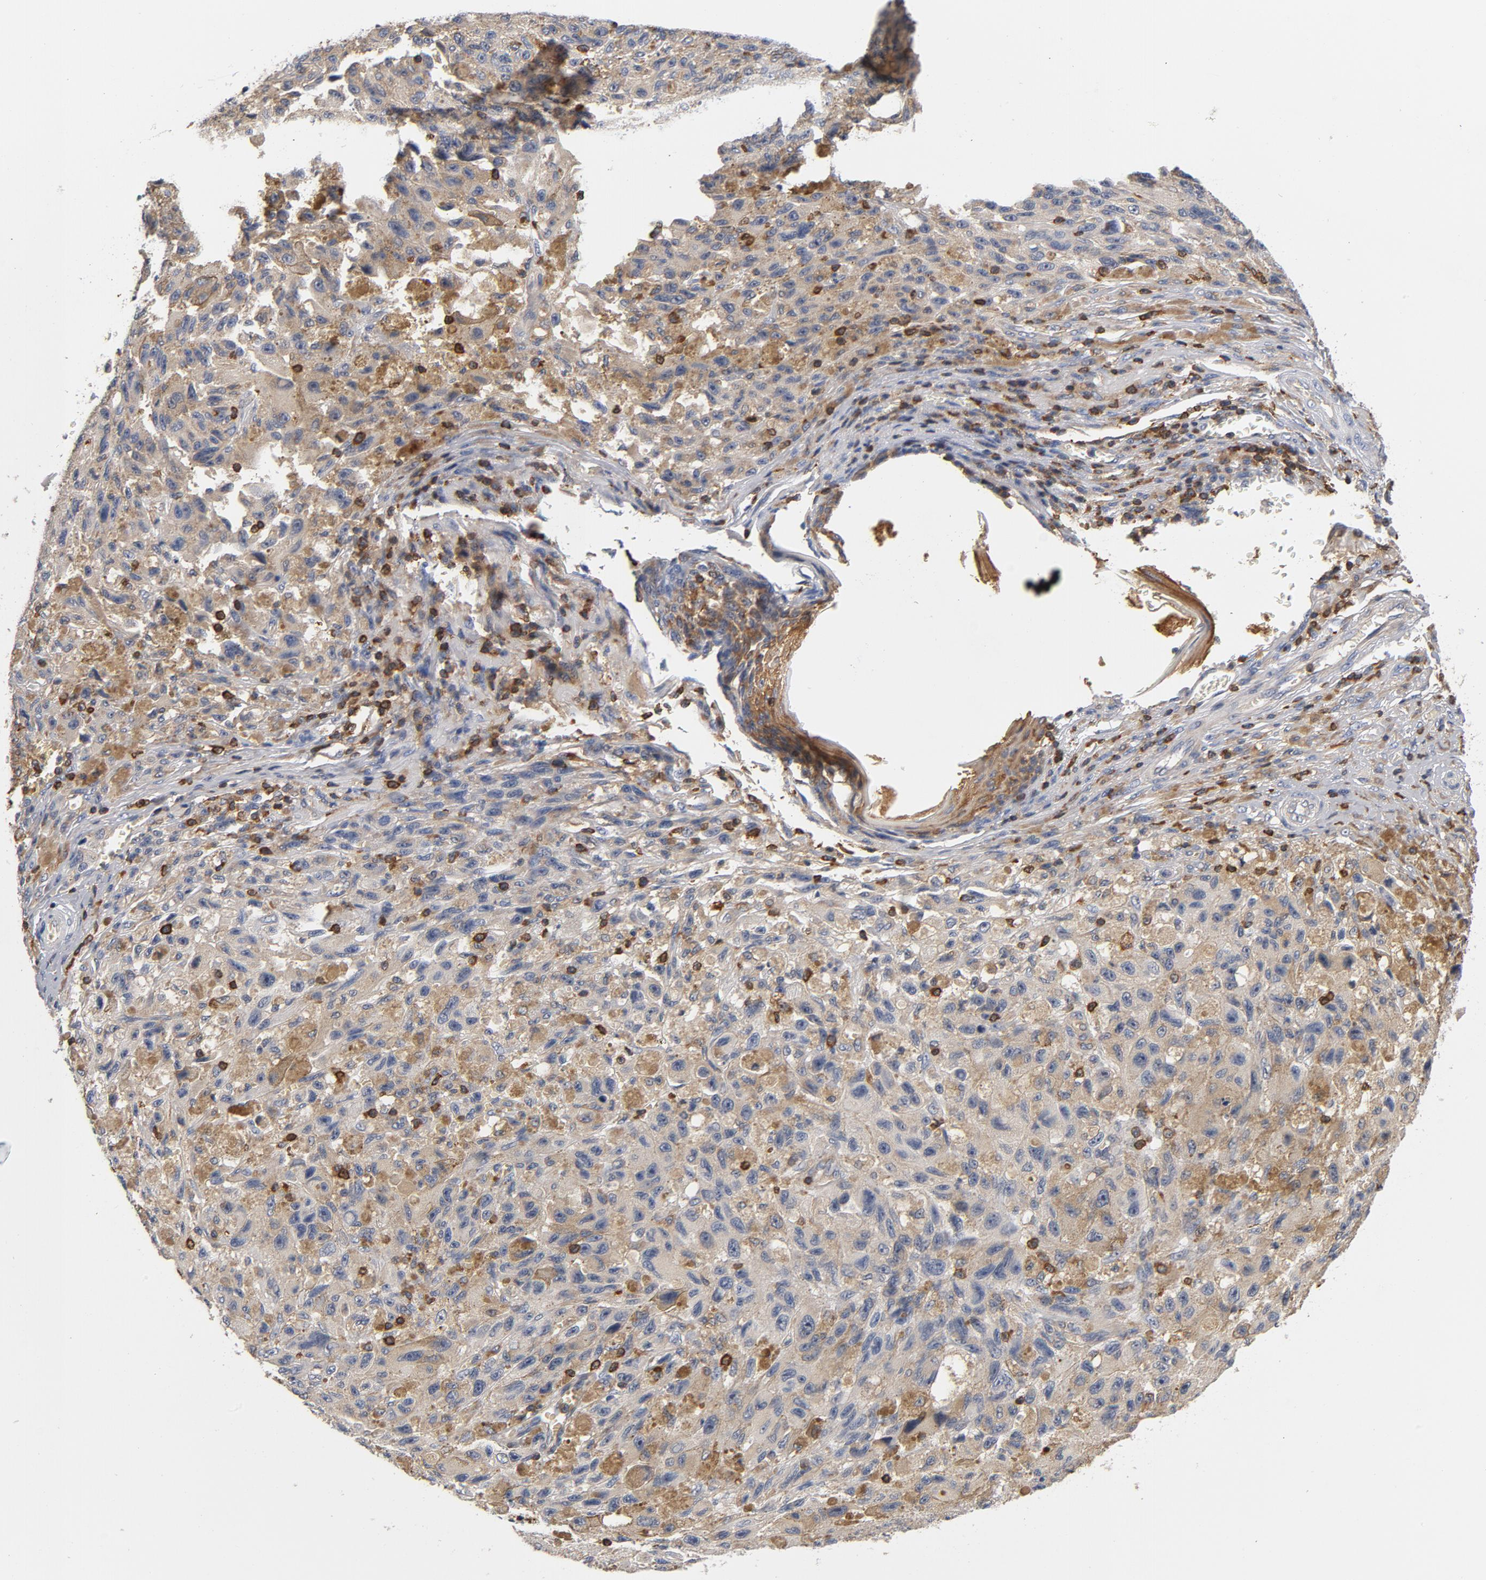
{"staining": {"intensity": "weak", "quantity": ">75%", "location": "cytoplasmic/membranous"}, "tissue": "melanoma", "cell_type": "Tumor cells", "image_type": "cancer", "snomed": [{"axis": "morphology", "description": "Malignant melanoma, NOS"}, {"axis": "topography", "description": "Skin"}], "caption": "A high-resolution image shows immunohistochemistry (IHC) staining of malignant melanoma, which reveals weak cytoplasmic/membranous staining in about >75% of tumor cells. The staining was performed using DAB, with brown indicating positive protein expression. Nuclei are stained blue with hematoxylin.", "gene": "EZR", "patient": {"sex": "male", "age": 81}}